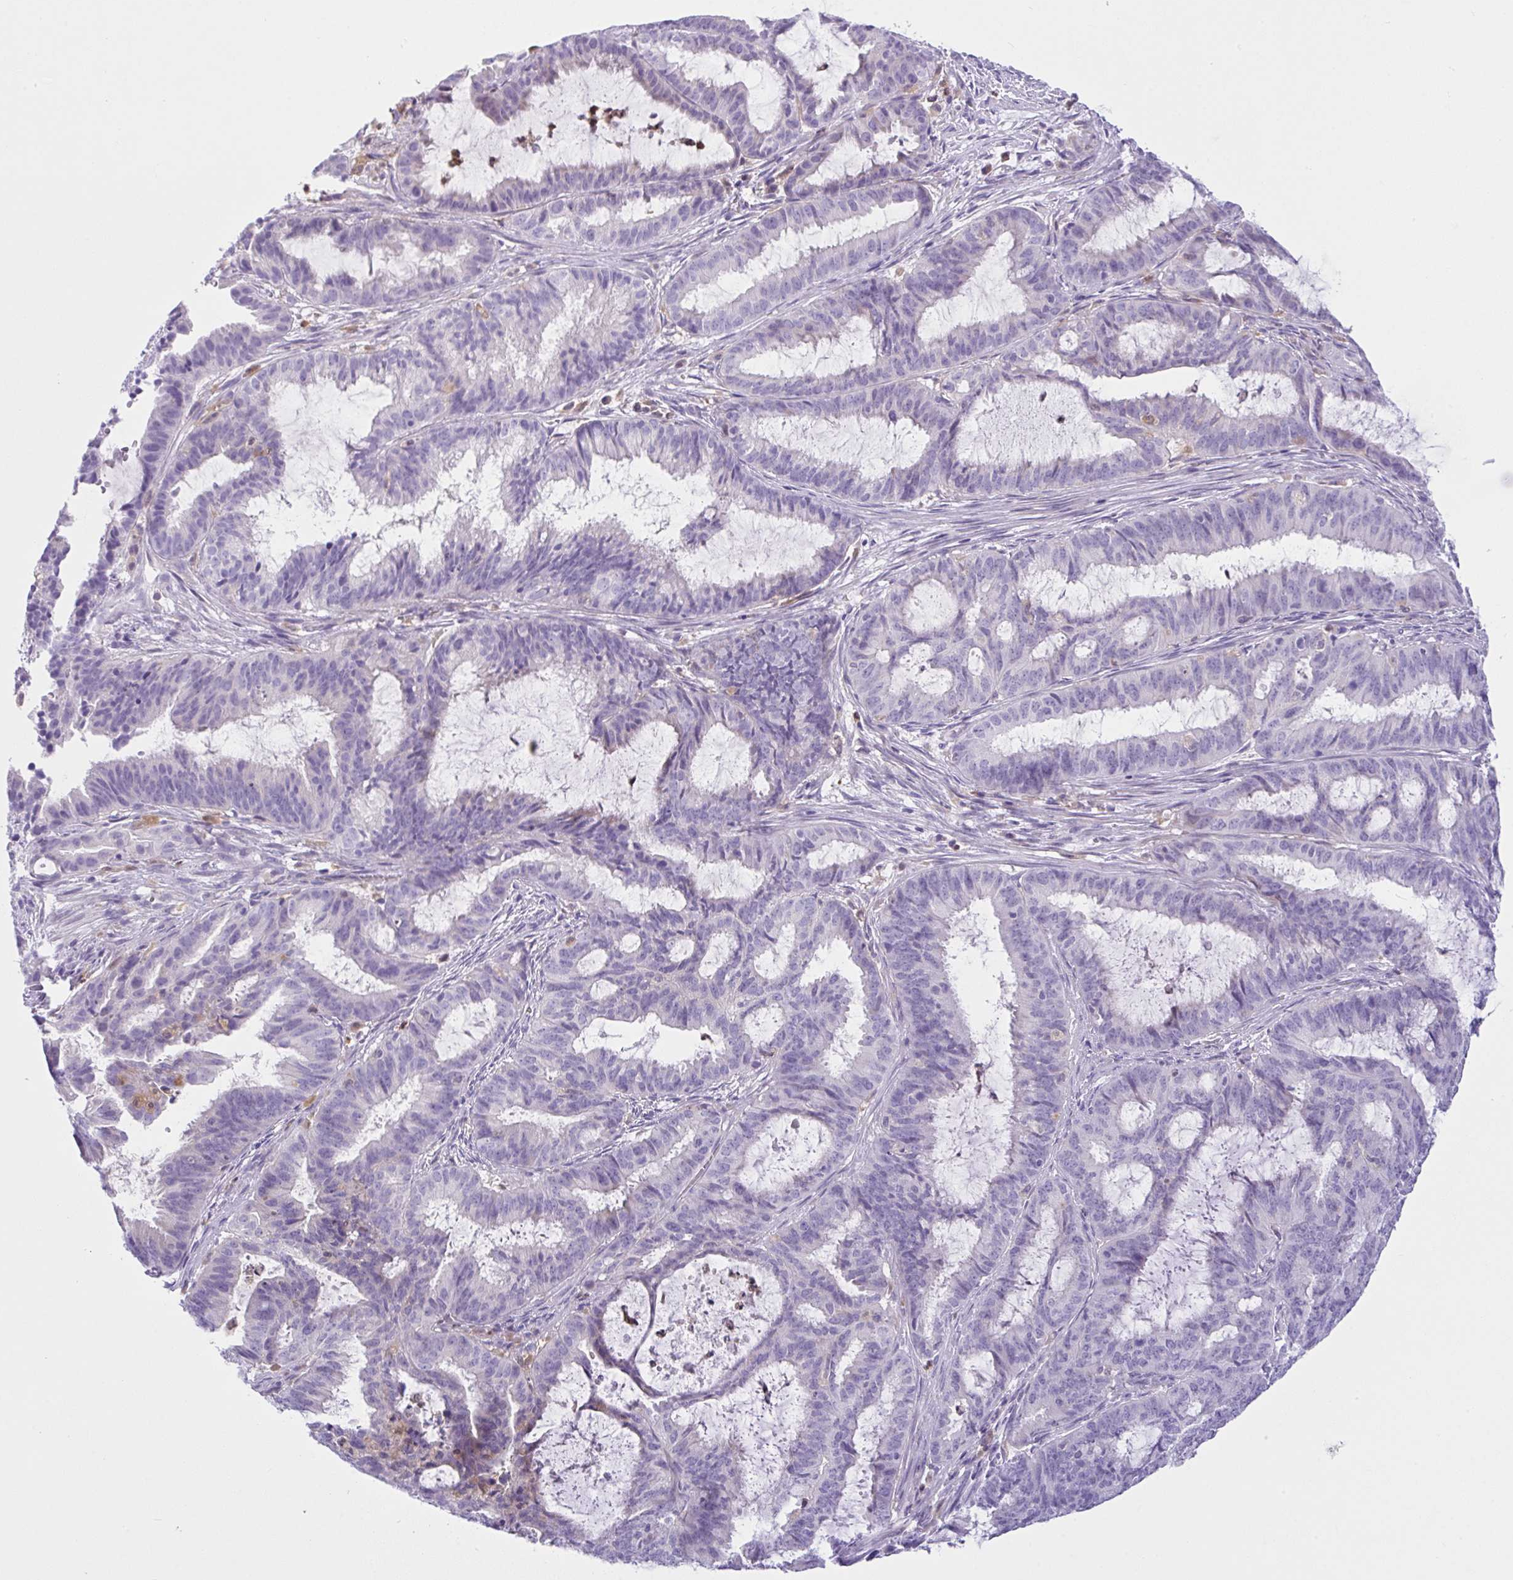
{"staining": {"intensity": "negative", "quantity": "none", "location": "none"}, "tissue": "endometrial cancer", "cell_type": "Tumor cells", "image_type": "cancer", "snomed": [{"axis": "morphology", "description": "Adenocarcinoma, NOS"}, {"axis": "topography", "description": "Endometrium"}], "caption": "Endometrial adenocarcinoma stained for a protein using immunohistochemistry (IHC) exhibits no positivity tumor cells.", "gene": "NCF1", "patient": {"sex": "female", "age": 51}}